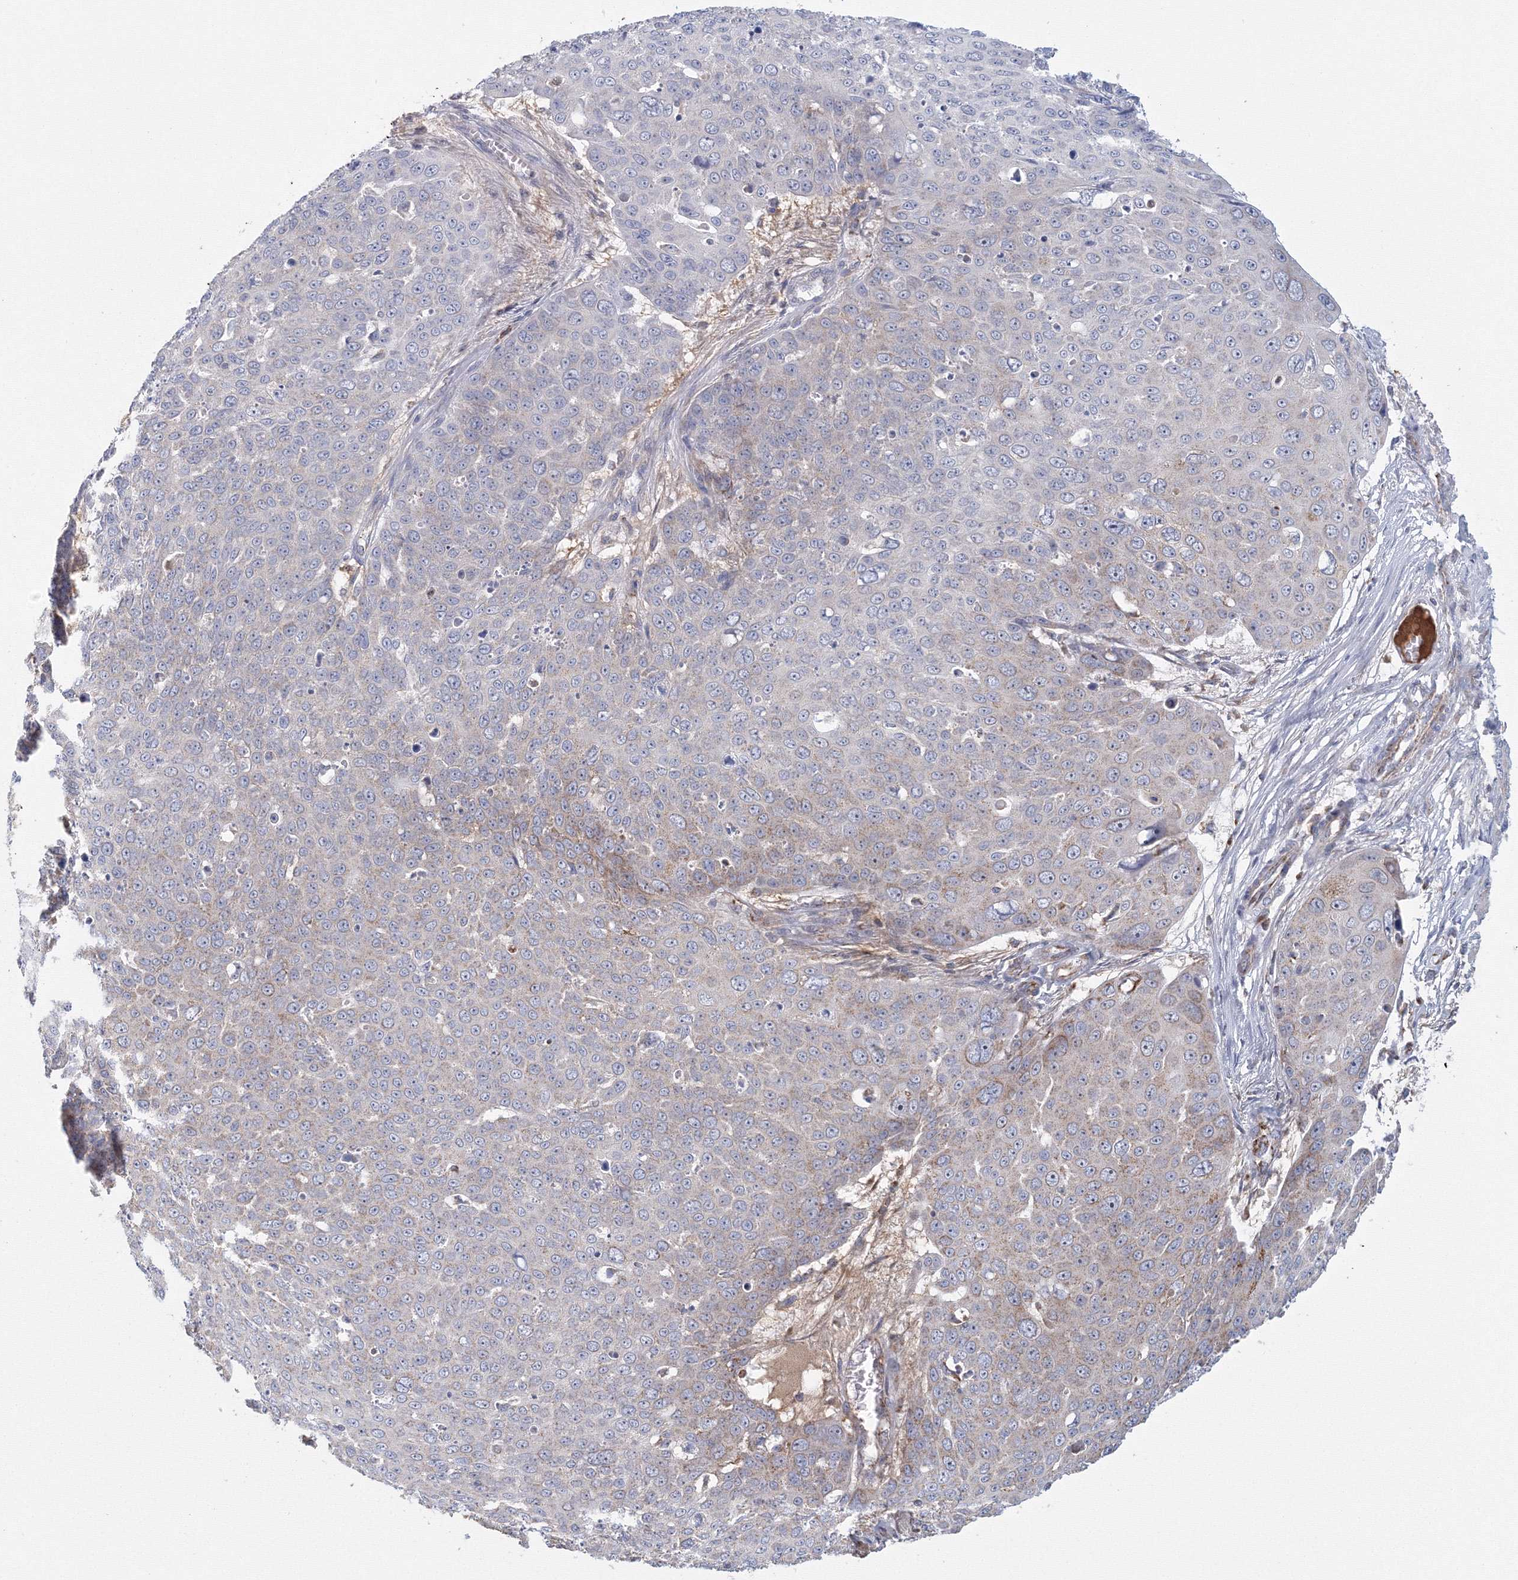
{"staining": {"intensity": "weak", "quantity": "25%-75%", "location": "cytoplasmic/membranous"}, "tissue": "skin cancer", "cell_type": "Tumor cells", "image_type": "cancer", "snomed": [{"axis": "morphology", "description": "Squamous cell carcinoma, NOS"}, {"axis": "topography", "description": "Skin"}], "caption": "Immunohistochemical staining of skin cancer exhibits low levels of weak cytoplasmic/membranous protein staining in approximately 25%-75% of tumor cells. Using DAB (brown) and hematoxylin (blue) stains, captured at high magnification using brightfield microscopy.", "gene": "GRPEL1", "patient": {"sex": "male", "age": 71}}